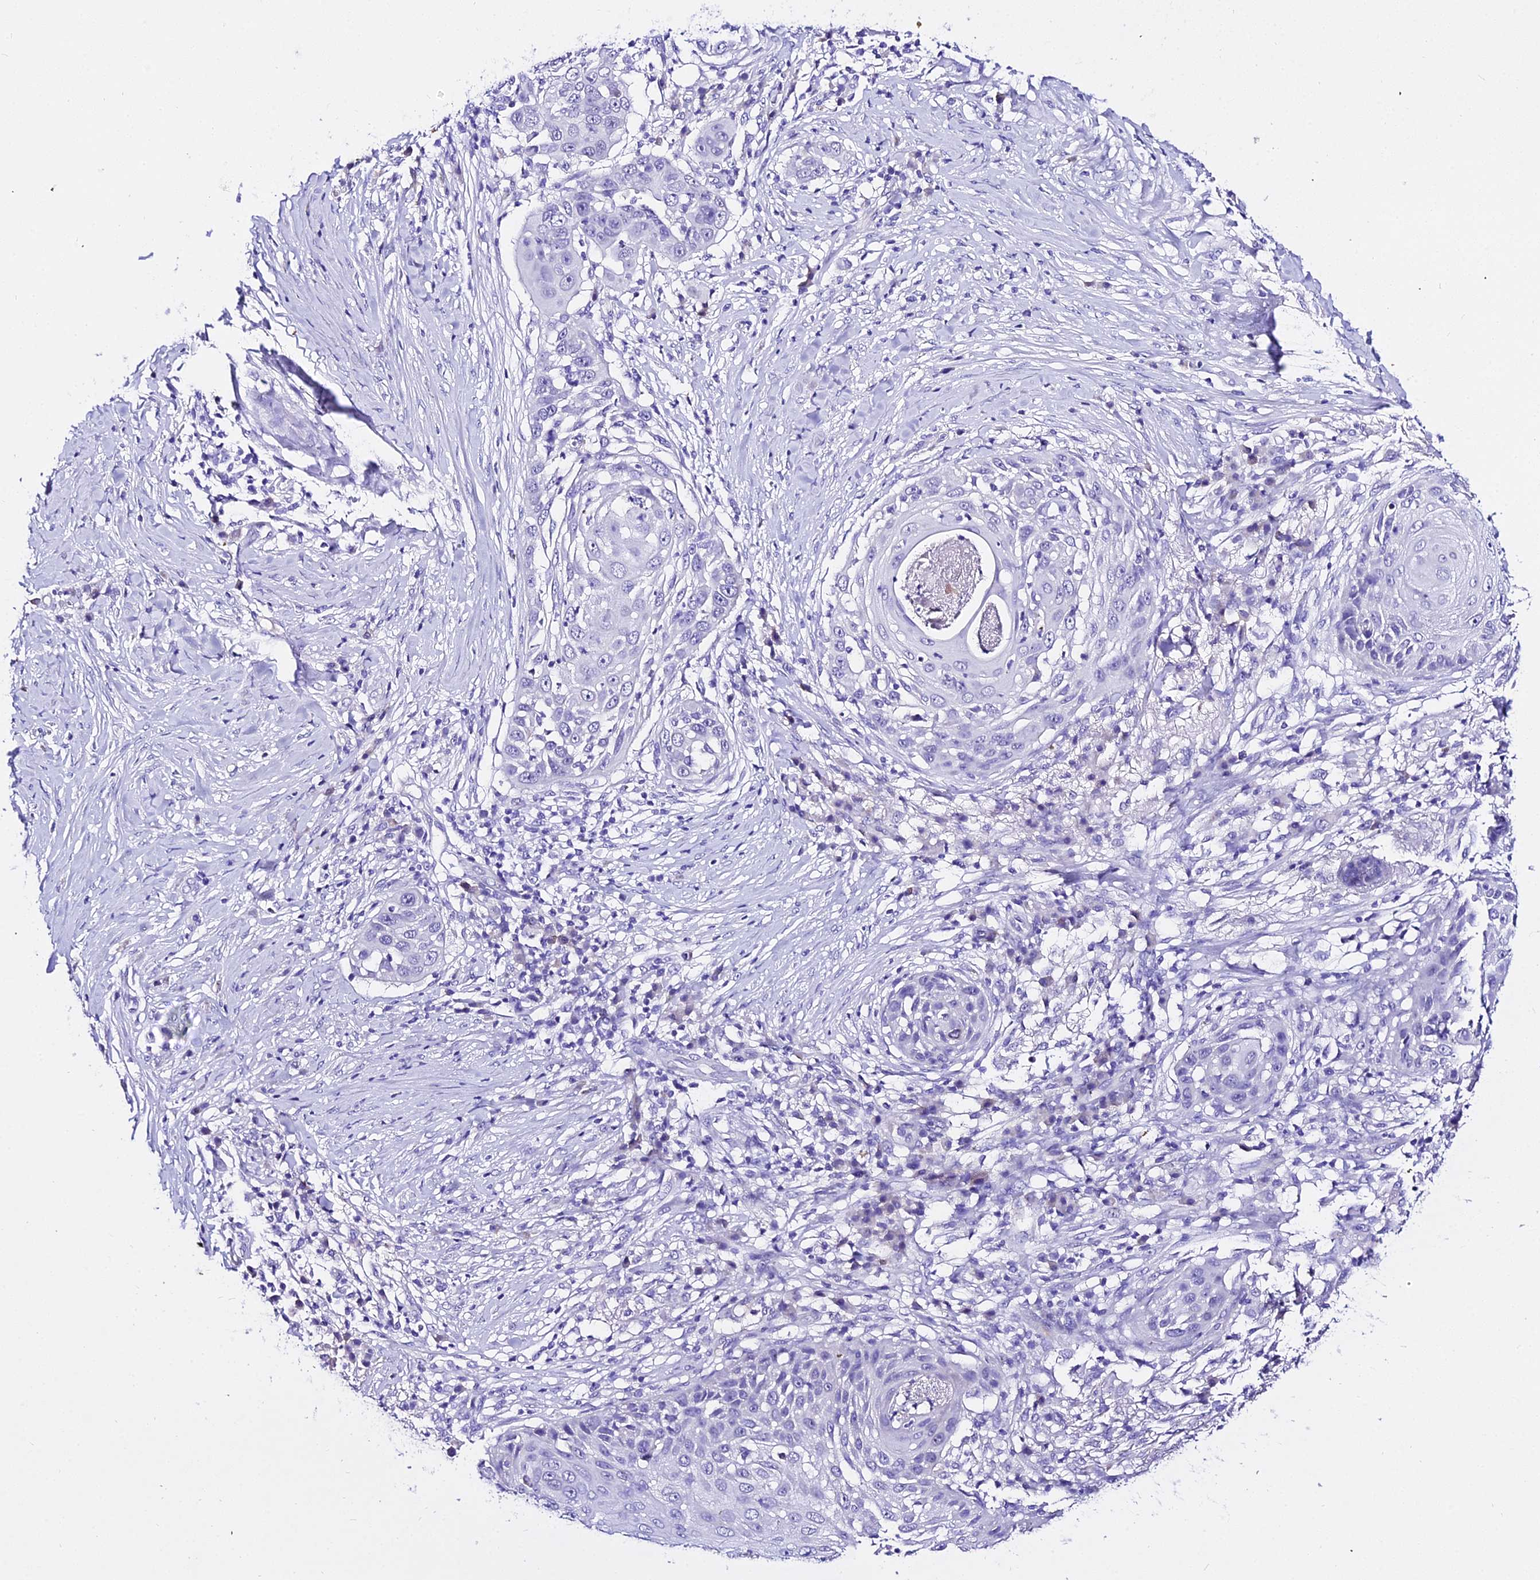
{"staining": {"intensity": "negative", "quantity": "none", "location": "none"}, "tissue": "skin cancer", "cell_type": "Tumor cells", "image_type": "cancer", "snomed": [{"axis": "morphology", "description": "Squamous cell carcinoma, NOS"}, {"axis": "topography", "description": "Skin"}], "caption": "High magnification brightfield microscopy of skin cancer (squamous cell carcinoma) stained with DAB (3,3'-diaminobenzidine) (brown) and counterstained with hematoxylin (blue): tumor cells show no significant positivity.", "gene": "DEFB106A", "patient": {"sex": "female", "age": 44}}